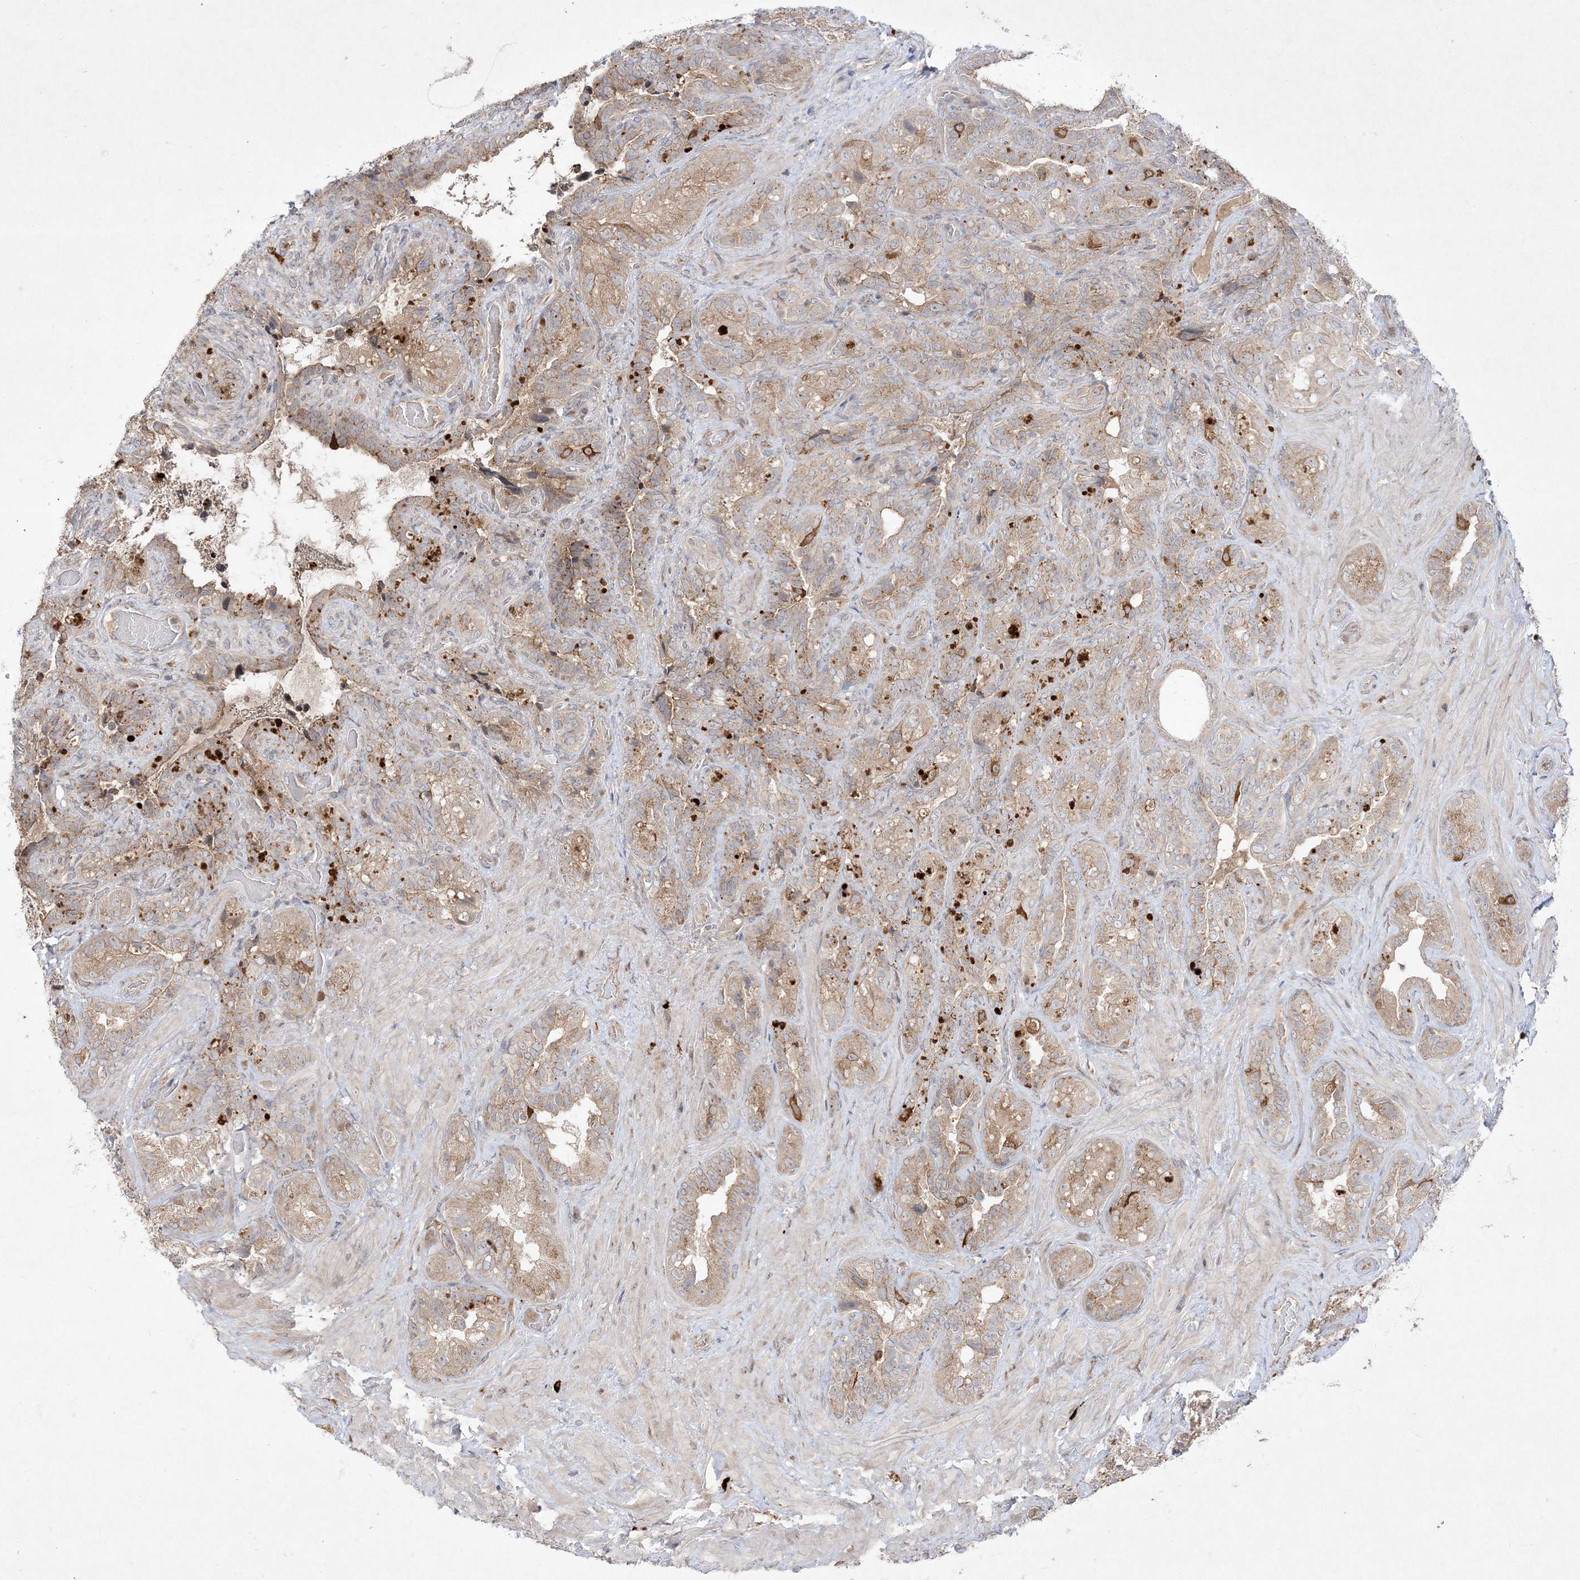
{"staining": {"intensity": "moderate", "quantity": ">75%", "location": "cytoplasmic/membranous"}, "tissue": "seminal vesicle", "cell_type": "Glandular cells", "image_type": "normal", "snomed": [{"axis": "morphology", "description": "Normal tissue, NOS"}, {"axis": "topography", "description": "Seminal veicle"}, {"axis": "topography", "description": "Peripheral nerve tissue"}], "caption": "A medium amount of moderate cytoplasmic/membranous expression is seen in about >75% of glandular cells in normal seminal vesicle.", "gene": "CLNK", "patient": {"sex": "male", "age": 67}}